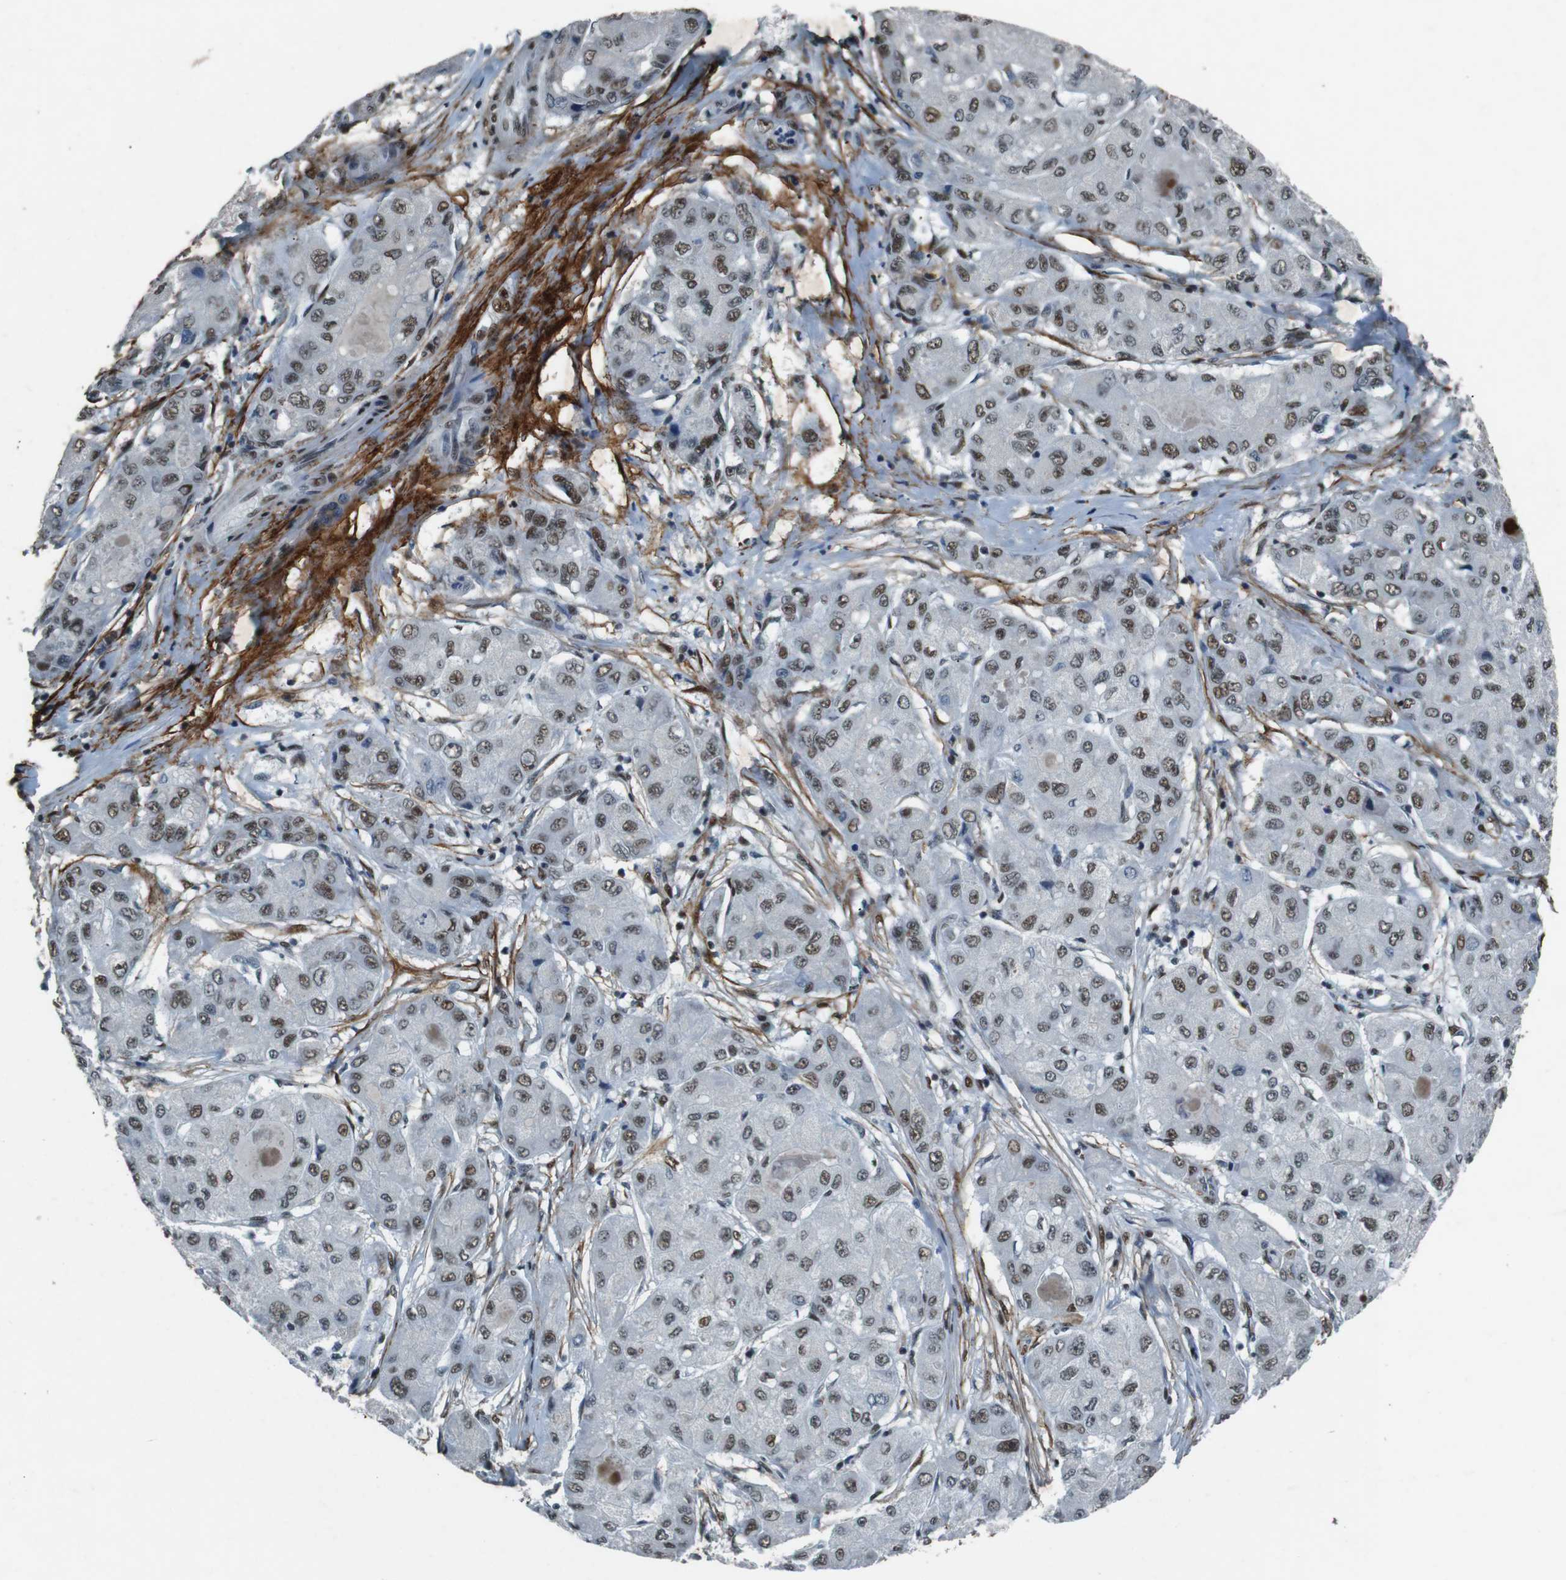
{"staining": {"intensity": "weak", "quantity": ">75%", "location": "nuclear"}, "tissue": "liver cancer", "cell_type": "Tumor cells", "image_type": "cancer", "snomed": [{"axis": "morphology", "description": "Carcinoma, Hepatocellular, NOS"}, {"axis": "topography", "description": "Liver"}], "caption": "There is low levels of weak nuclear staining in tumor cells of liver cancer (hepatocellular carcinoma), as demonstrated by immunohistochemical staining (brown color).", "gene": "HEXIM1", "patient": {"sex": "male", "age": 80}}